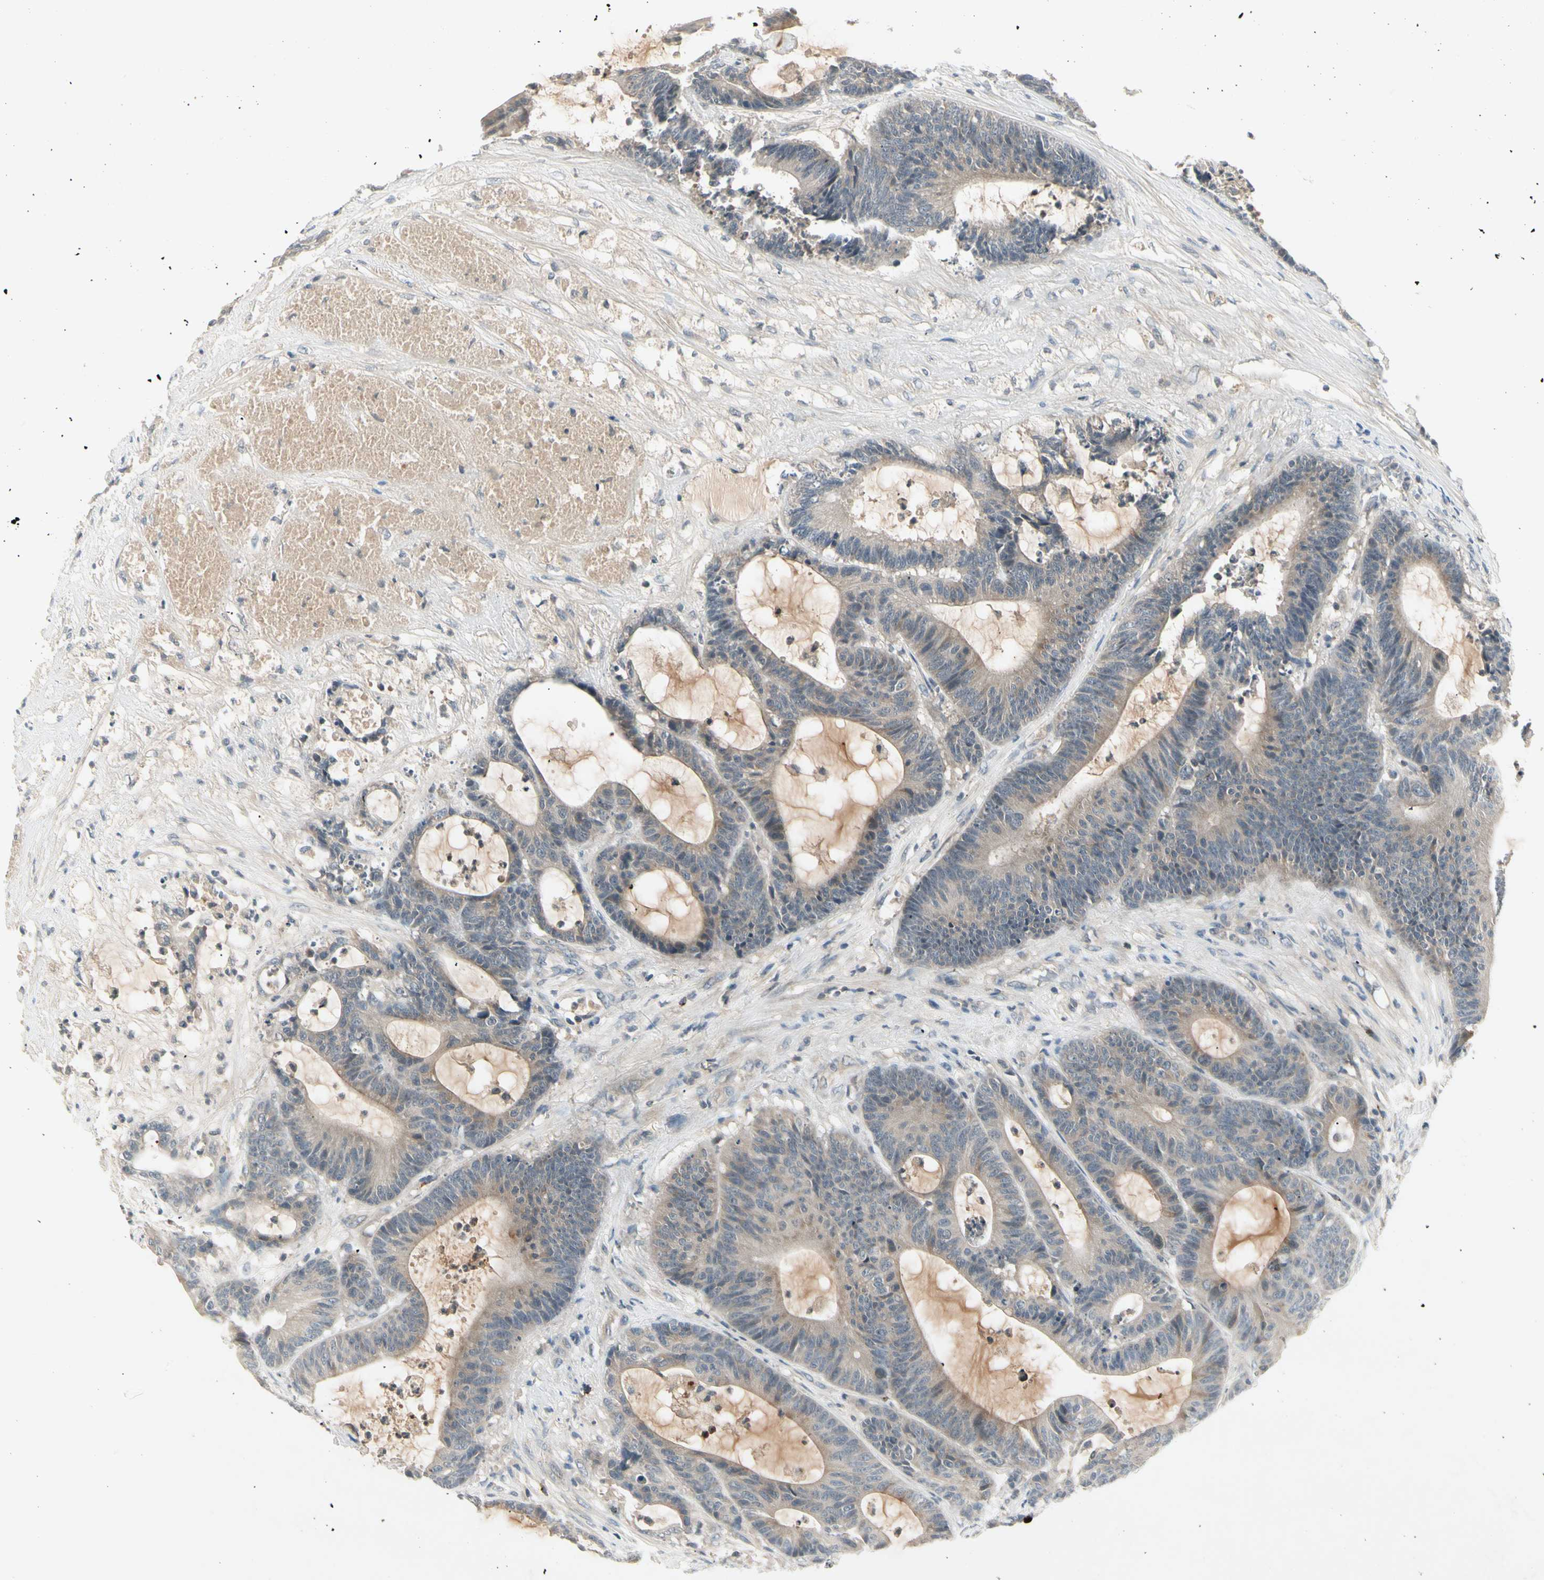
{"staining": {"intensity": "weak", "quantity": "25%-75%", "location": "cytoplasmic/membranous"}, "tissue": "colorectal cancer", "cell_type": "Tumor cells", "image_type": "cancer", "snomed": [{"axis": "morphology", "description": "Adenocarcinoma, NOS"}, {"axis": "topography", "description": "Colon"}], "caption": "Human colorectal cancer (adenocarcinoma) stained for a protein (brown) reveals weak cytoplasmic/membranous positive positivity in about 25%-75% of tumor cells.", "gene": "CCL4", "patient": {"sex": "female", "age": 84}}